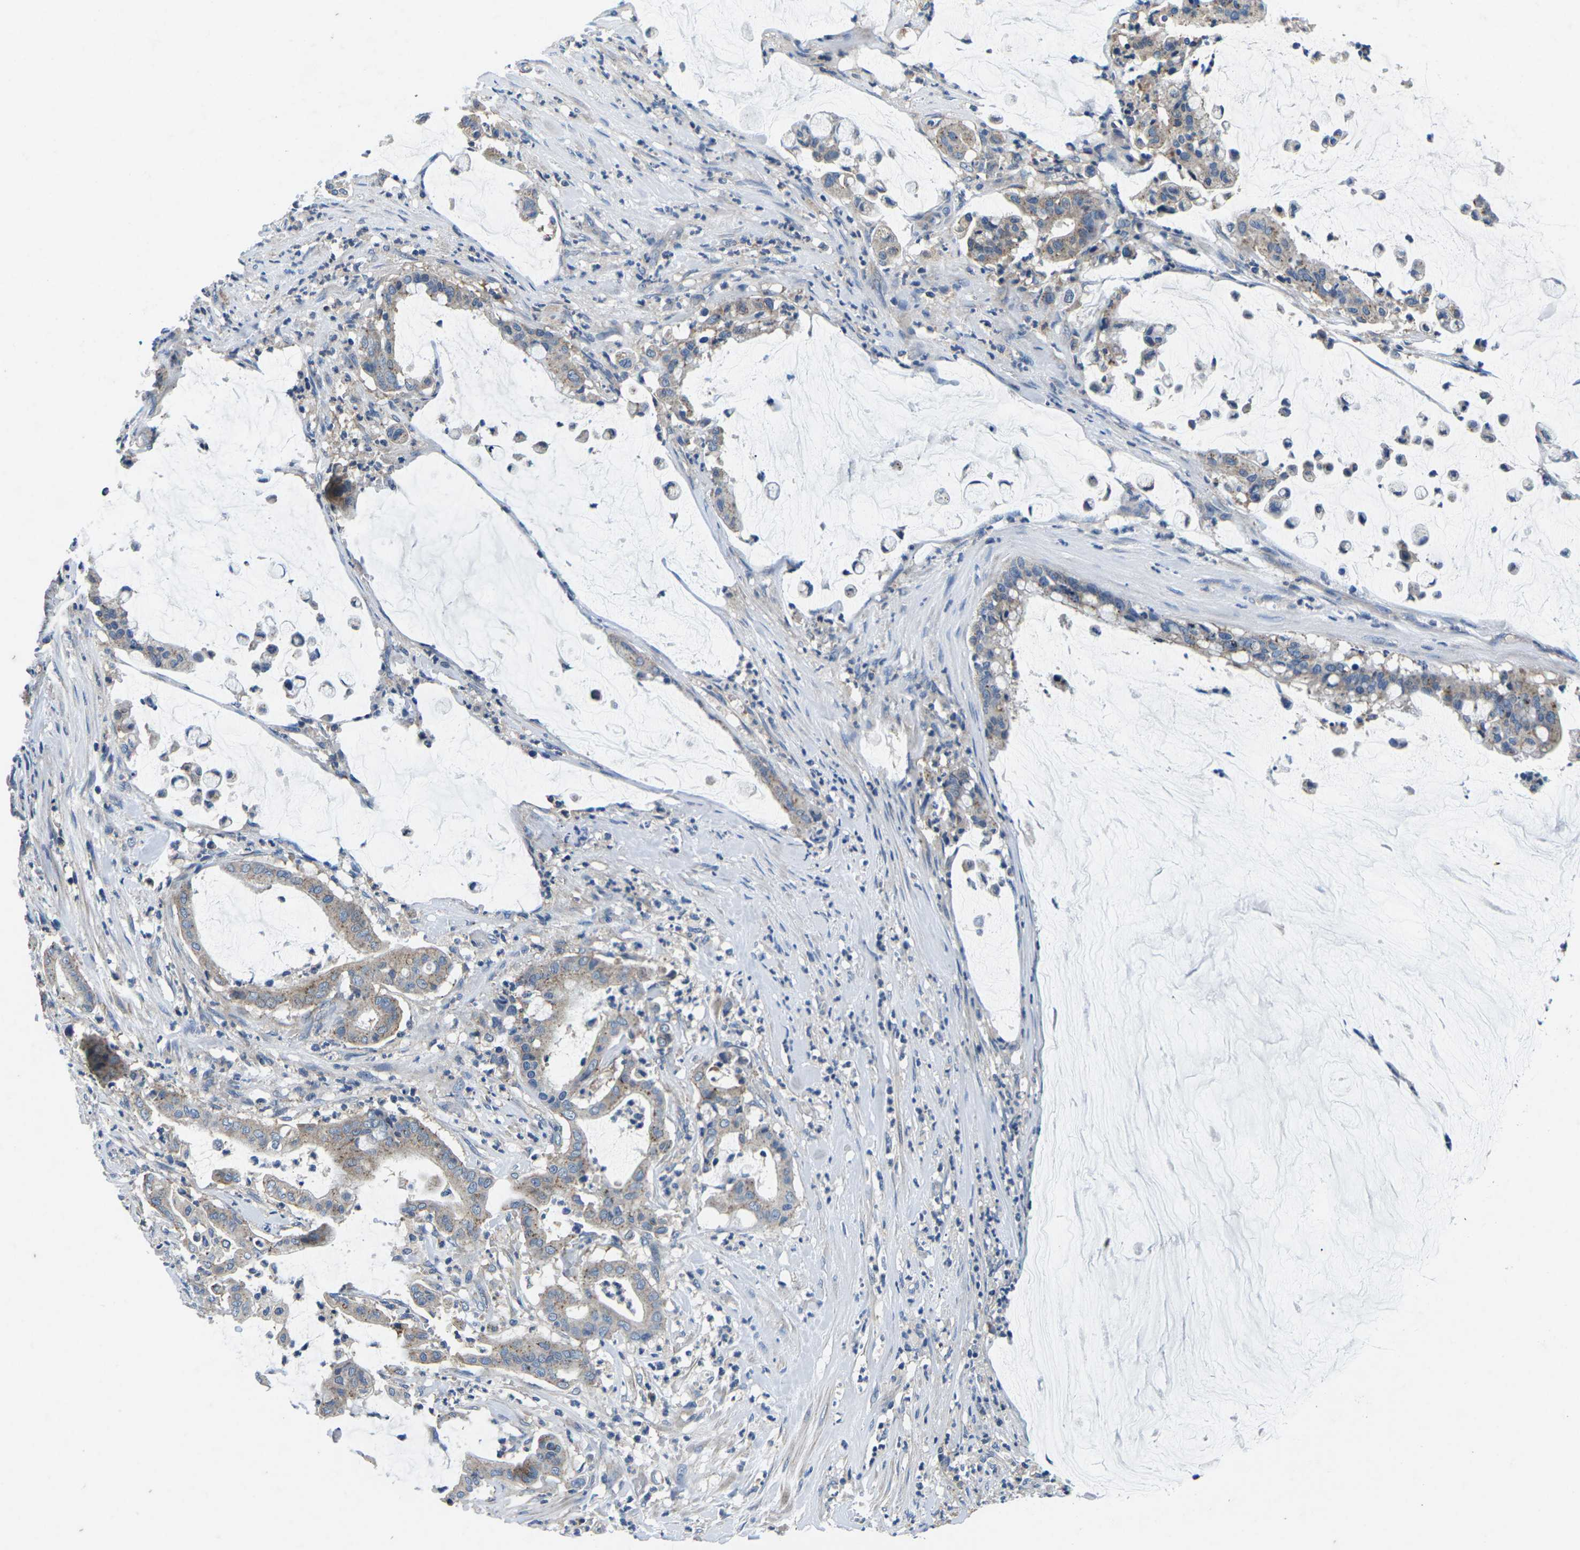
{"staining": {"intensity": "weak", "quantity": ">75%", "location": "cytoplasmic/membranous"}, "tissue": "pancreatic cancer", "cell_type": "Tumor cells", "image_type": "cancer", "snomed": [{"axis": "morphology", "description": "Adenocarcinoma, NOS"}, {"axis": "topography", "description": "Pancreas"}], "caption": "A photomicrograph of human pancreatic cancer stained for a protein exhibits weak cytoplasmic/membranous brown staining in tumor cells.", "gene": "PDCD6IP", "patient": {"sex": "male", "age": 41}}